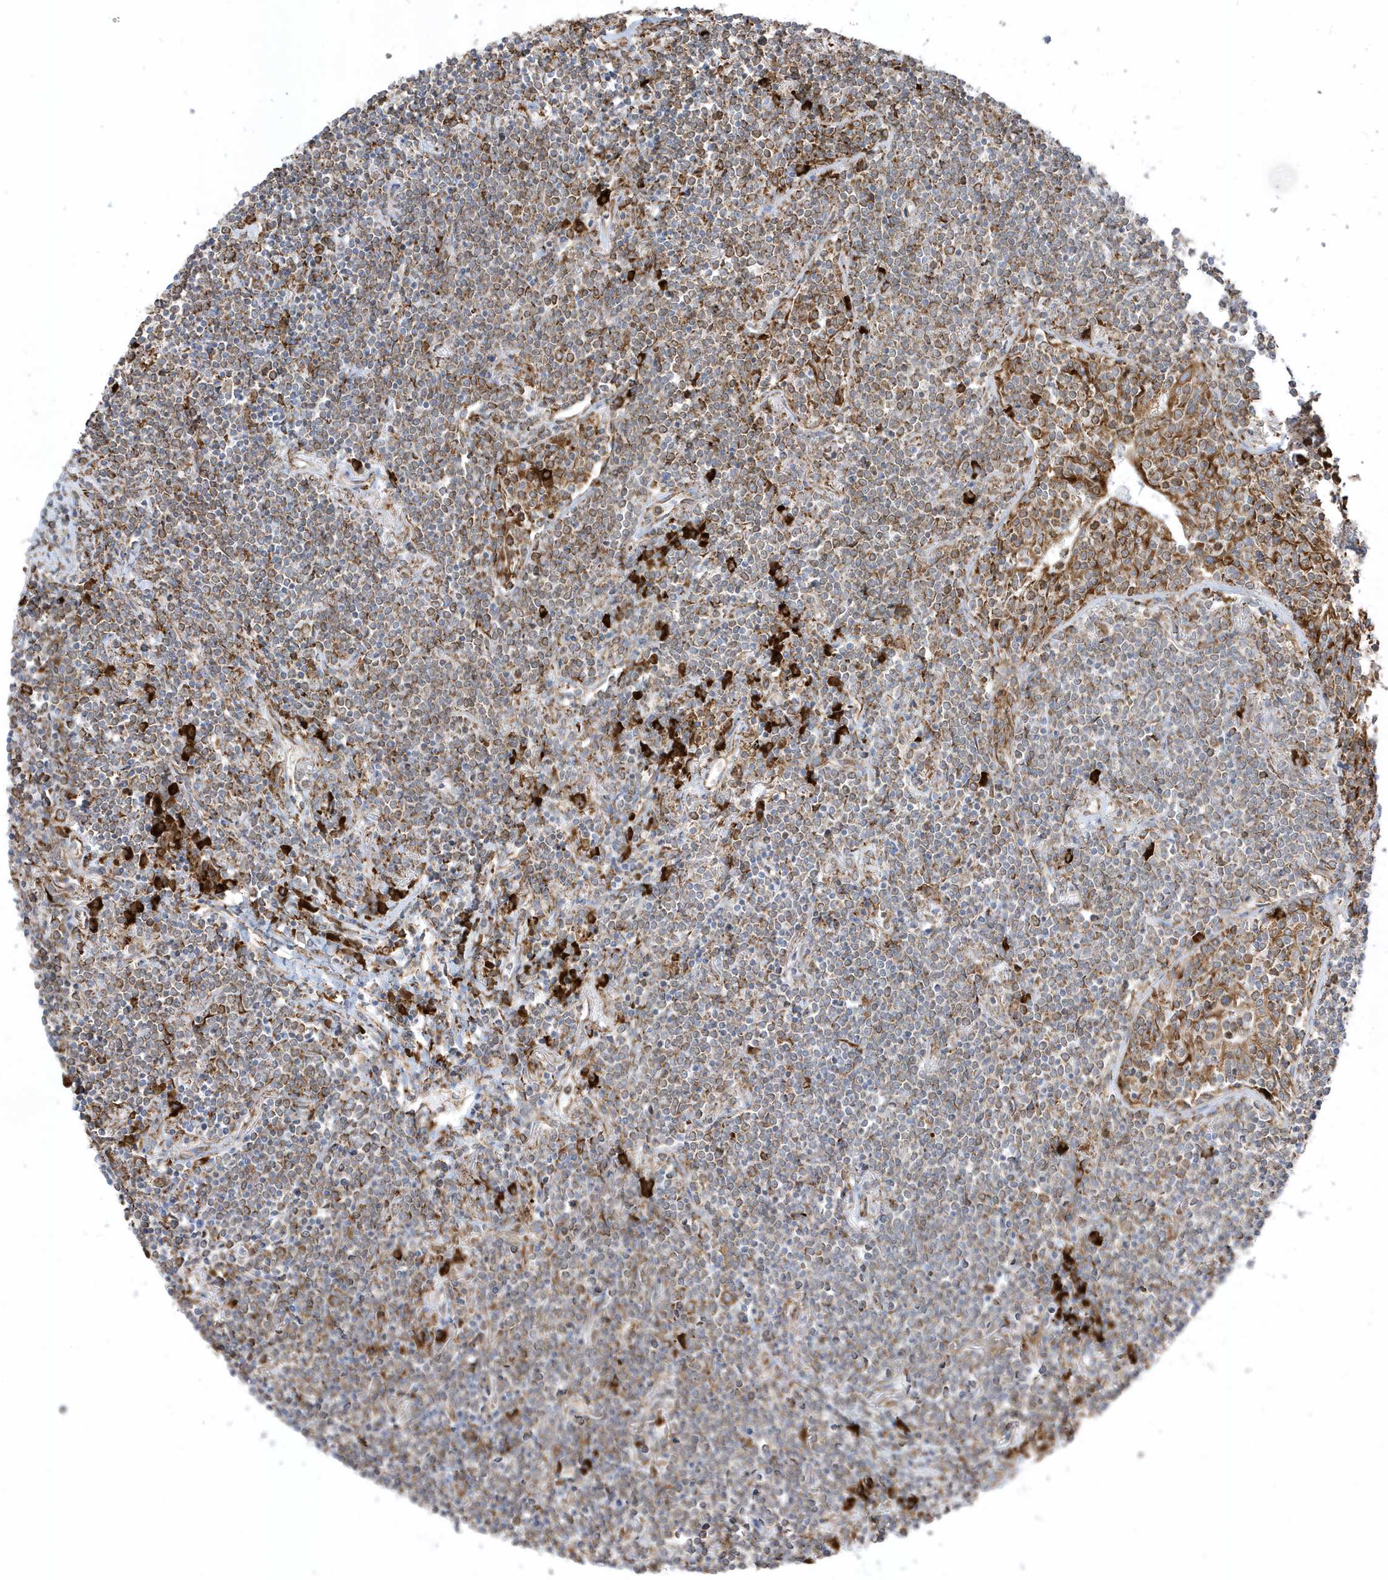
{"staining": {"intensity": "moderate", "quantity": ">75%", "location": "cytoplasmic/membranous"}, "tissue": "lymphoma", "cell_type": "Tumor cells", "image_type": "cancer", "snomed": [{"axis": "morphology", "description": "Malignant lymphoma, non-Hodgkin's type, Low grade"}, {"axis": "topography", "description": "Lung"}], "caption": "This is a micrograph of immunohistochemistry (IHC) staining of low-grade malignant lymphoma, non-Hodgkin's type, which shows moderate expression in the cytoplasmic/membranous of tumor cells.", "gene": "PDIA6", "patient": {"sex": "female", "age": 71}}